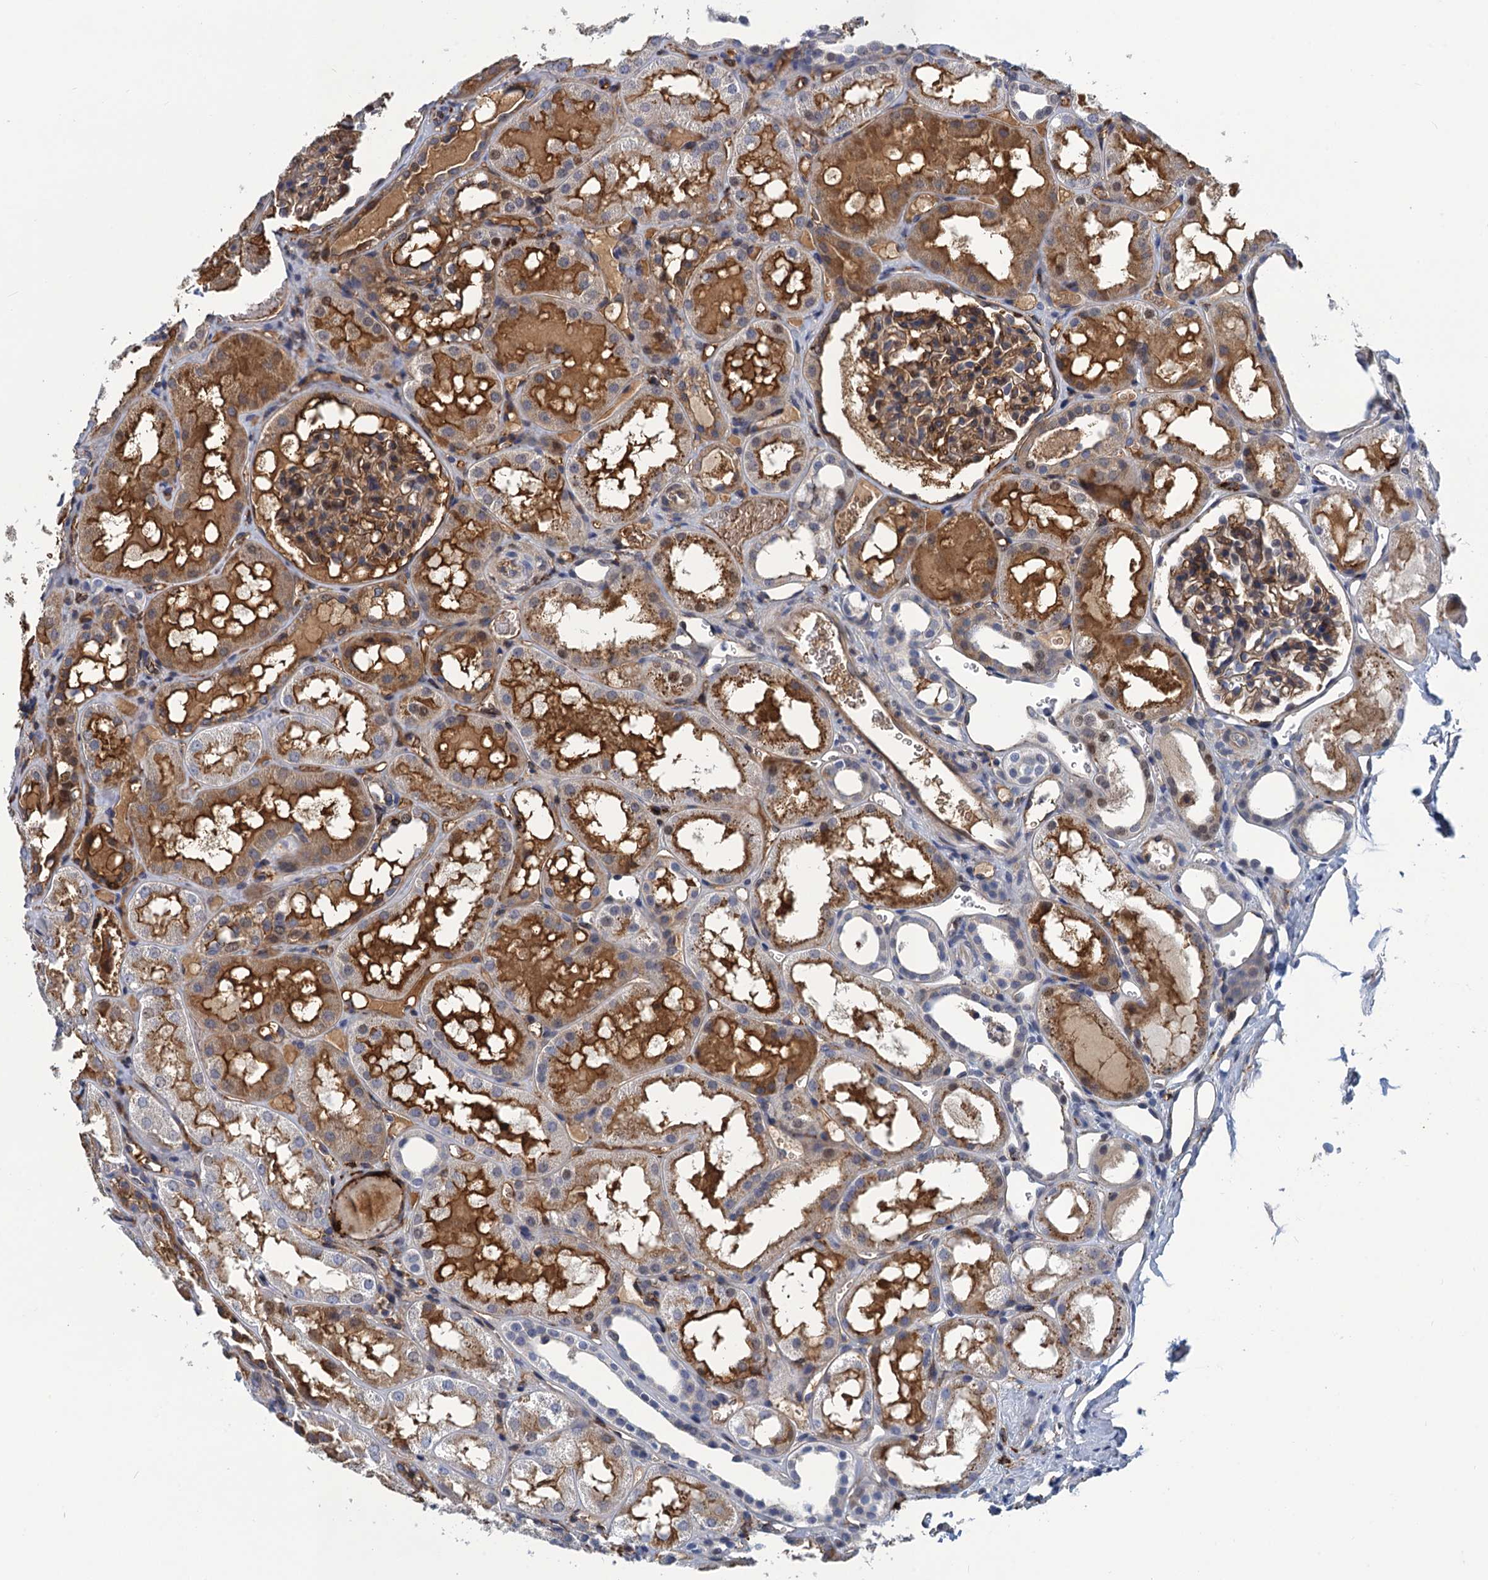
{"staining": {"intensity": "moderate", "quantity": ">75%", "location": "cytoplasmic/membranous"}, "tissue": "kidney", "cell_type": "Cells in glomeruli", "image_type": "normal", "snomed": [{"axis": "morphology", "description": "Normal tissue, NOS"}, {"axis": "topography", "description": "Kidney"}, {"axis": "topography", "description": "Urinary bladder"}], "caption": "A high-resolution micrograph shows immunohistochemistry (IHC) staining of normal kidney, which displays moderate cytoplasmic/membranous expression in approximately >75% of cells in glomeruli. The protein of interest is stained brown, and the nuclei are stained in blue (DAB IHC with brightfield microscopy, high magnification).", "gene": "DNHD1", "patient": {"sex": "male", "age": 16}}